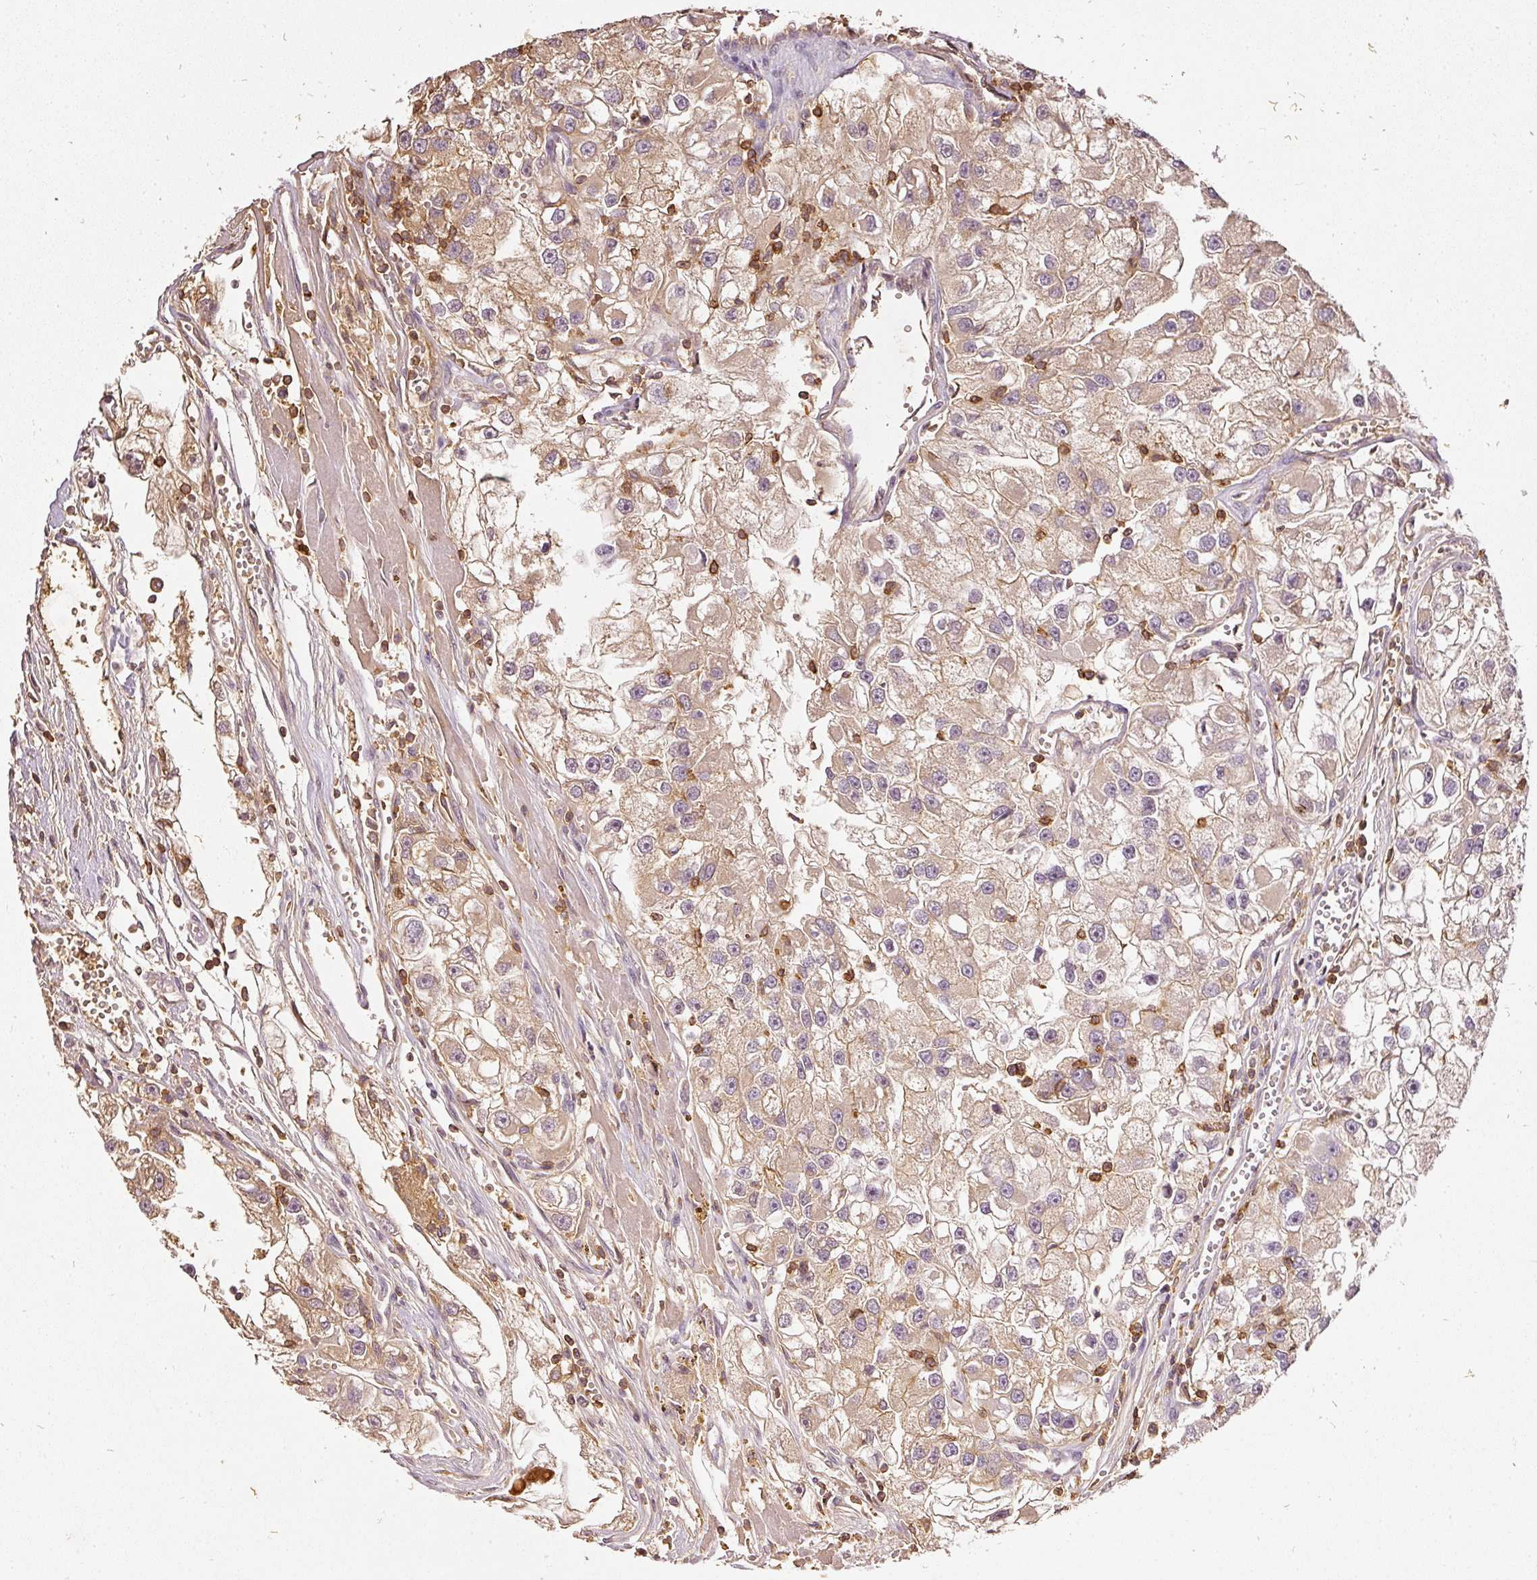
{"staining": {"intensity": "weak", "quantity": "25%-75%", "location": "cytoplasmic/membranous"}, "tissue": "renal cancer", "cell_type": "Tumor cells", "image_type": "cancer", "snomed": [{"axis": "morphology", "description": "Adenocarcinoma, NOS"}, {"axis": "topography", "description": "Kidney"}], "caption": "High-power microscopy captured an immunohistochemistry (IHC) image of renal cancer, revealing weak cytoplasmic/membranous positivity in about 25%-75% of tumor cells.", "gene": "EVL", "patient": {"sex": "male", "age": 63}}